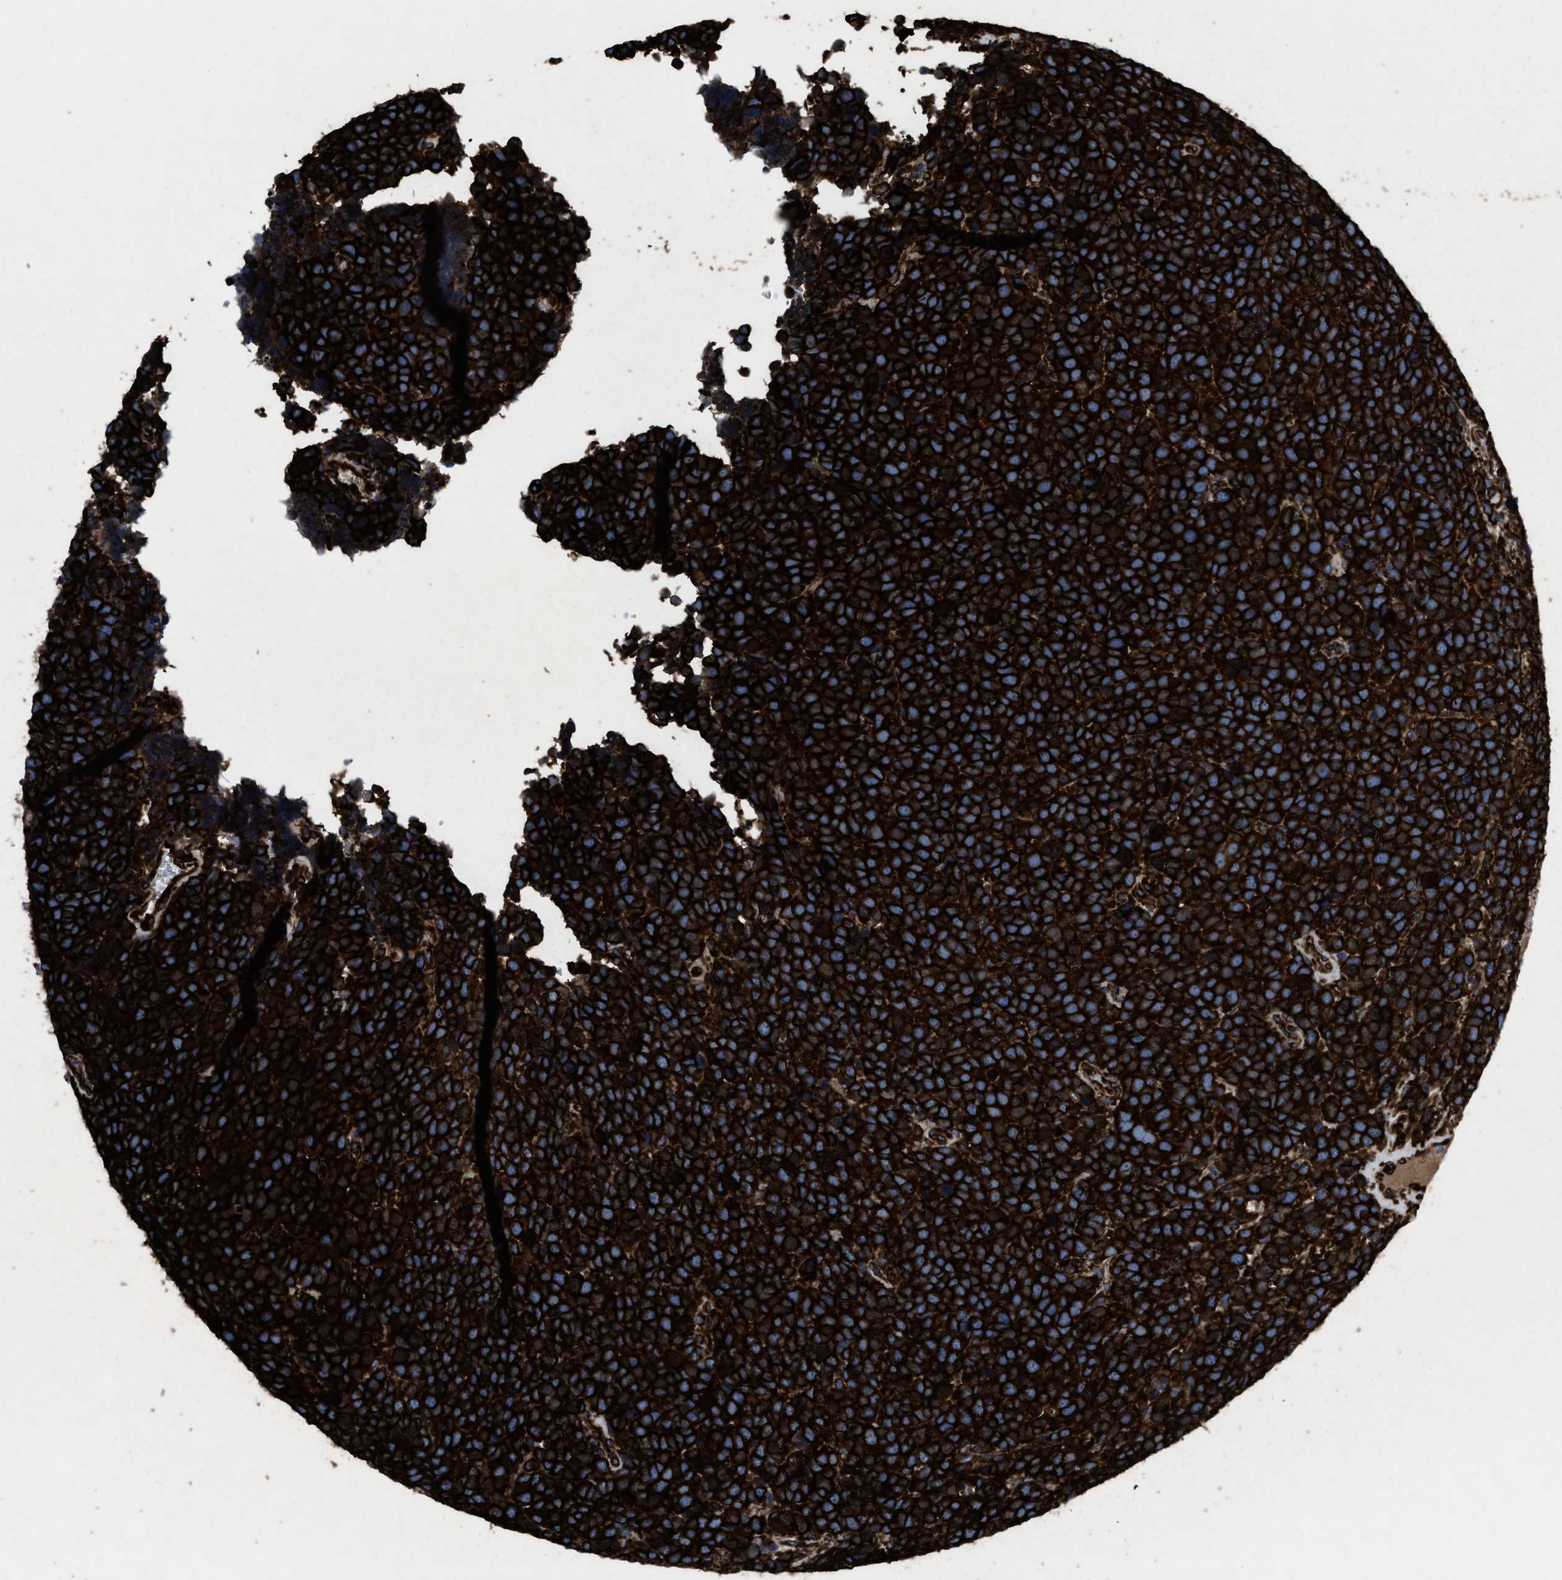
{"staining": {"intensity": "strong", "quantity": ">75%", "location": "cytoplasmic/membranous"}, "tissue": "urothelial cancer", "cell_type": "Tumor cells", "image_type": "cancer", "snomed": [{"axis": "morphology", "description": "Urothelial carcinoma, High grade"}, {"axis": "topography", "description": "Urinary bladder"}], "caption": "Immunohistochemical staining of human urothelial cancer displays strong cytoplasmic/membranous protein staining in about >75% of tumor cells. Ihc stains the protein in brown and the nuclei are stained blue.", "gene": "CAPRIN1", "patient": {"sex": "female", "age": 82}}